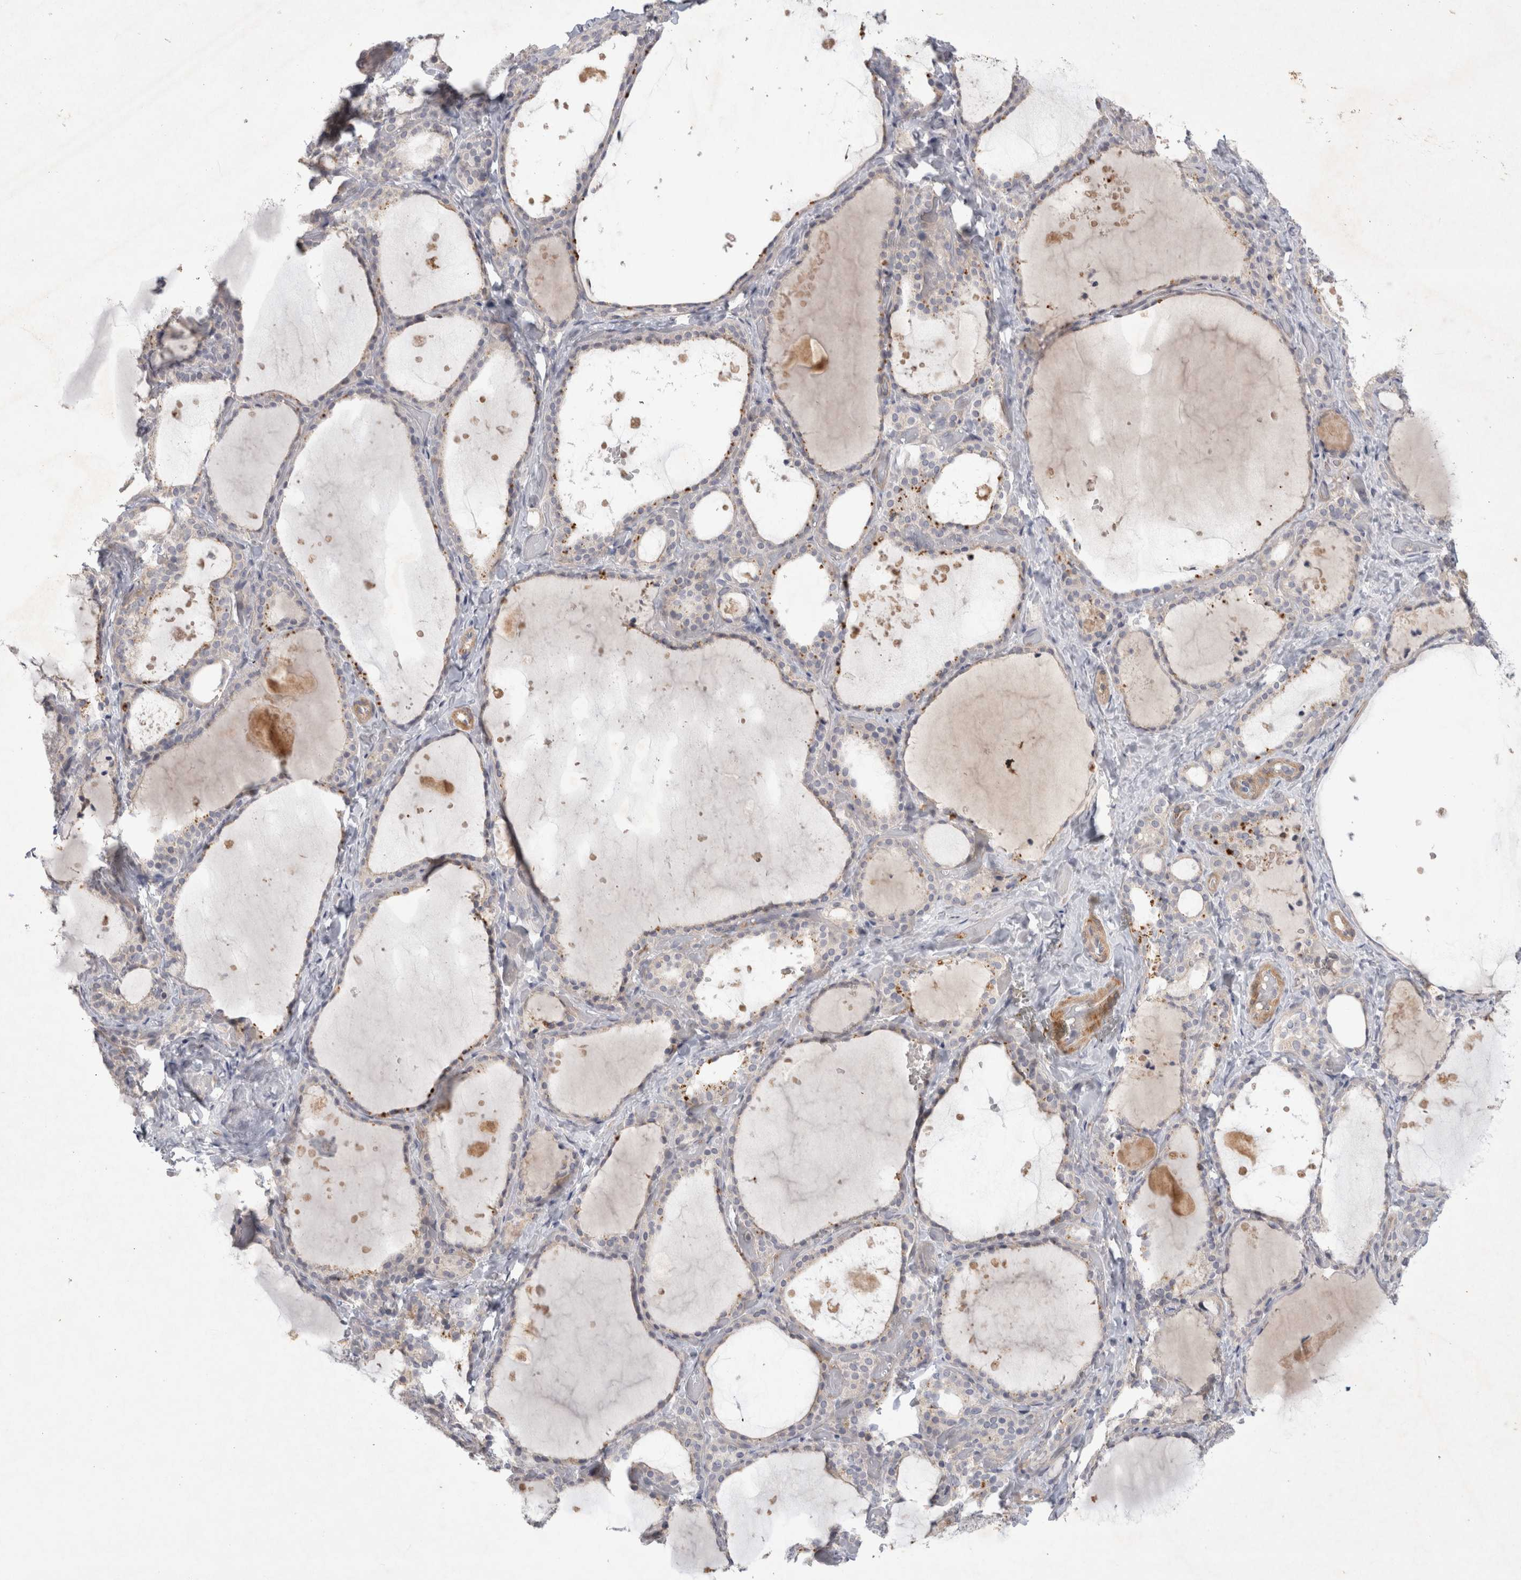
{"staining": {"intensity": "negative", "quantity": "none", "location": "none"}, "tissue": "thyroid gland", "cell_type": "Glandular cells", "image_type": "normal", "snomed": [{"axis": "morphology", "description": "Normal tissue, NOS"}, {"axis": "topography", "description": "Thyroid gland"}], "caption": "Normal thyroid gland was stained to show a protein in brown. There is no significant positivity in glandular cells.", "gene": "BZW2", "patient": {"sex": "female", "age": 44}}